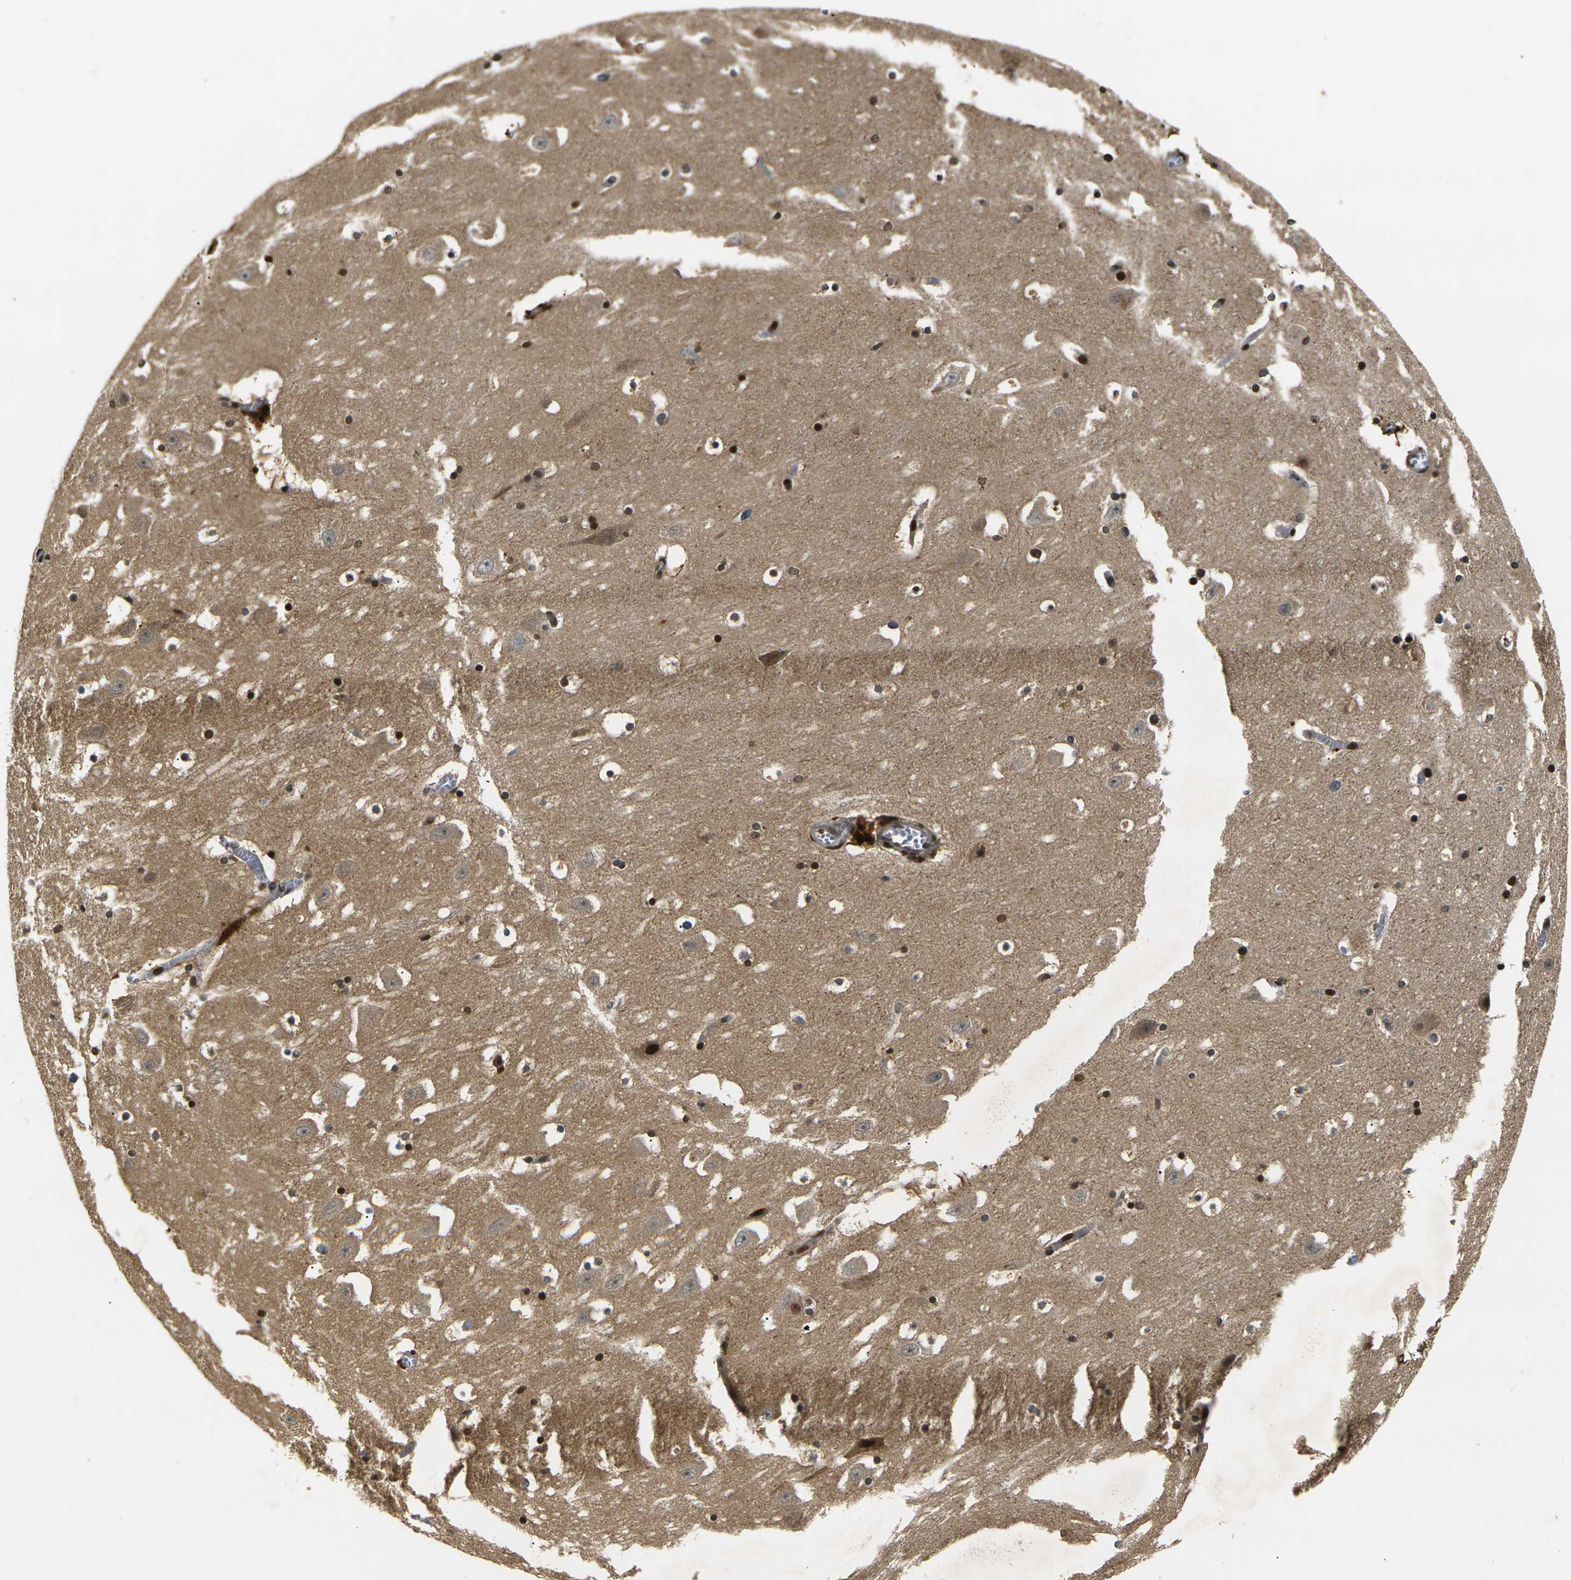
{"staining": {"intensity": "strong", "quantity": ">75%", "location": "nuclear"}, "tissue": "hippocampus", "cell_type": "Glial cells", "image_type": "normal", "snomed": [{"axis": "morphology", "description": "Normal tissue, NOS"}, {"axis": "topography", "description": "Hippocampus"}], "caption": "Protein staining of normal hippocampus shows strong nuclear expression in about >75% of glial cells.", "gene": "ACTL6A", "patient": {"sex": "male", "age": 45}}